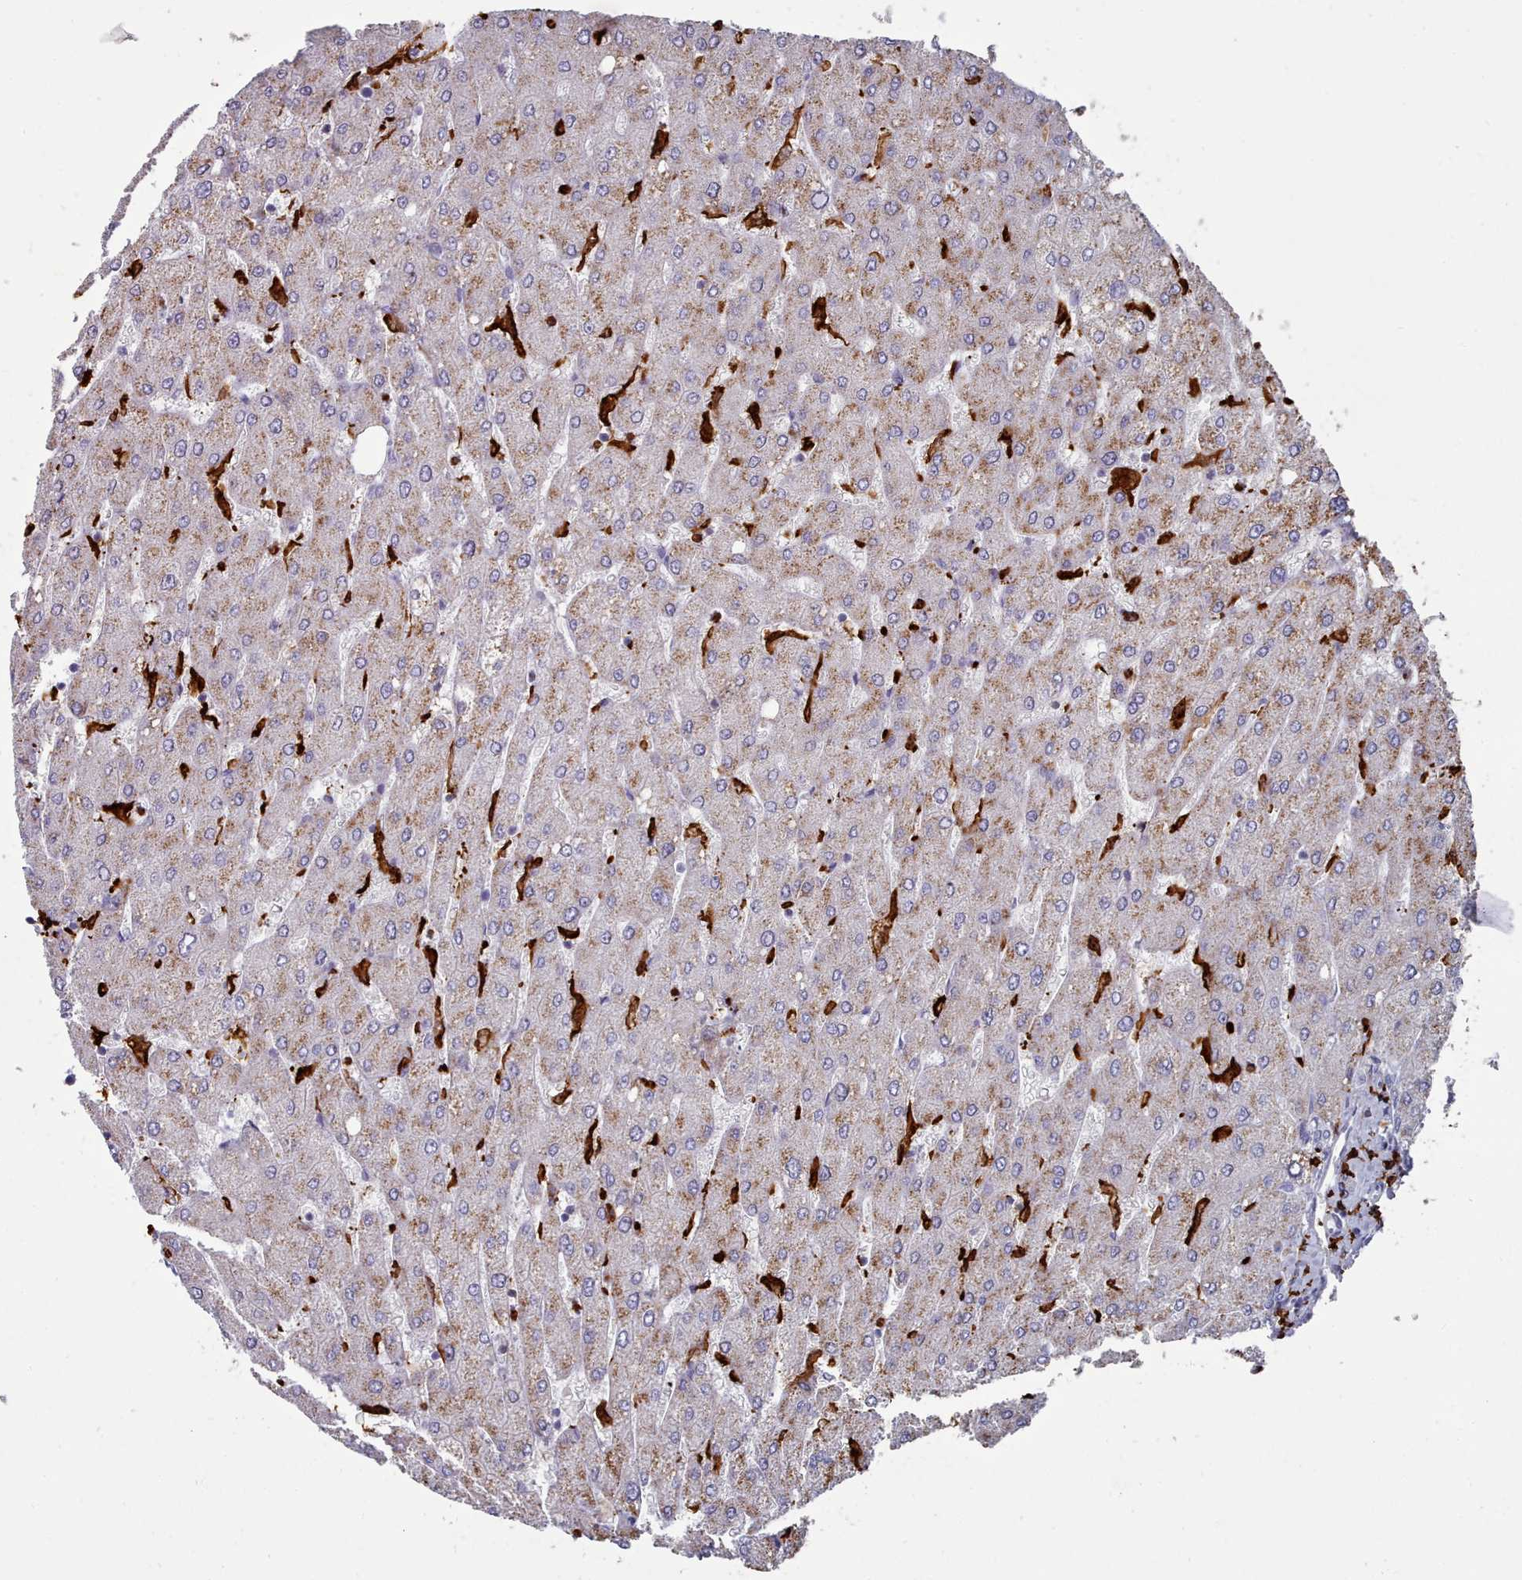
{"staining": {"intensity": "negative", "quantity": "none", "location": "none"}, "tissue": "liver", "cell_type": "Cholangiocytes", "image_type": "normal", "snomed": [{"axis": "morphology", "description": "Normal tissue, NOS"}, {"axis": "topography", "description": "Liver"}], "caption": "Immunohistochemistry photomicrograph of normal liver: liver stained with DAB demonstrates no significant protein expression in cholangiocytes.", "gene": "AIF1", "patient": {"sex": "male", "age": 55}}